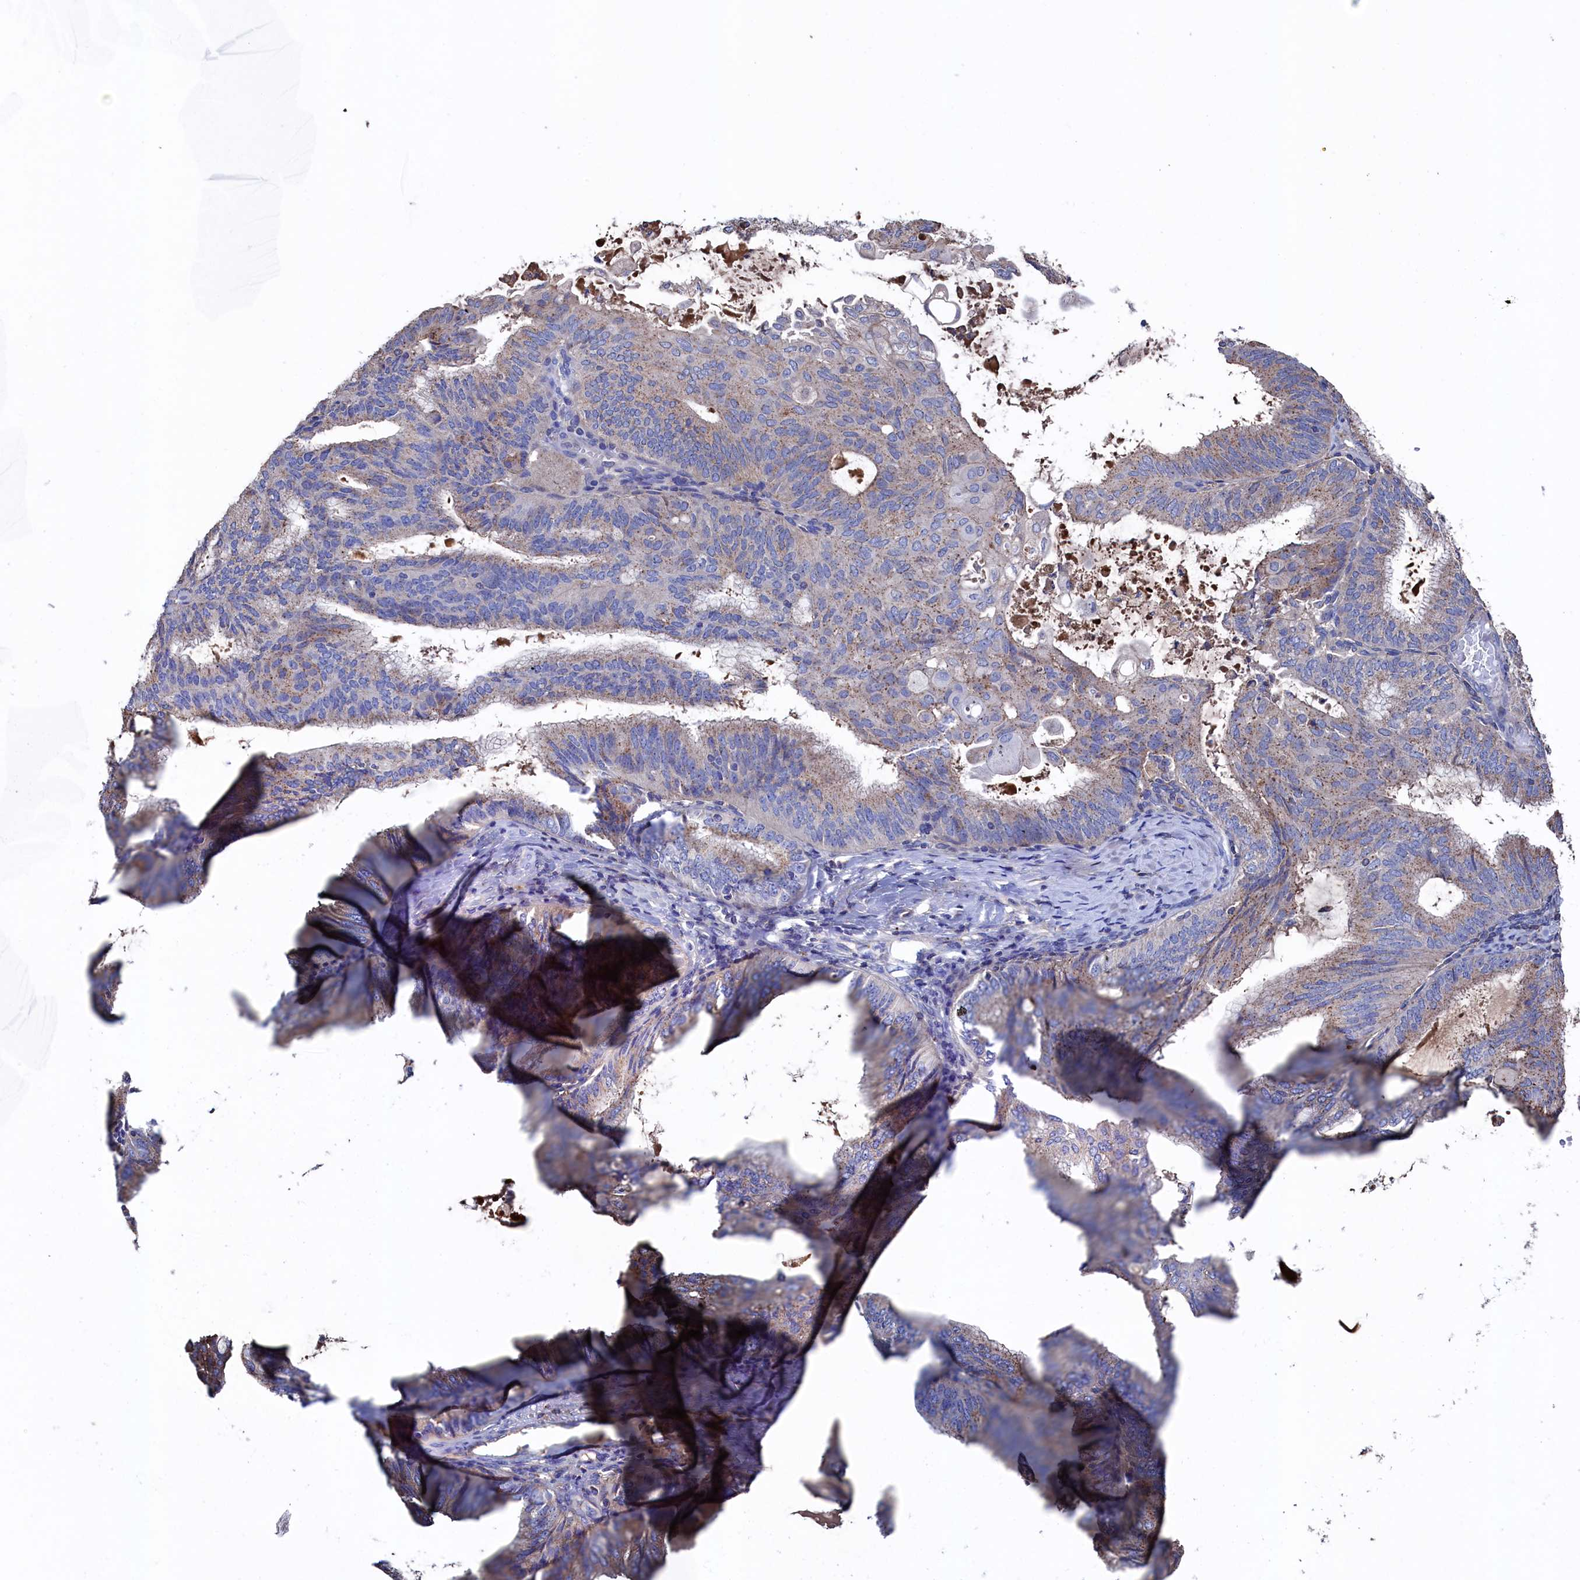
{"staining": {"intensity": "weak", "quantity": "25%-75%", "location": "cytoplasmic/membranous"}, "tissue": "endometrial cancer", "cell_type": "Tumor cells", "image_type": "cancer", "snomed": [{"axis": "morphology", "description": "Adenocarcinoma, NOS"}, {"axis": "topography", "description": "Endometrium"}], "caption": "Human endometrial cancer (adenocarcinoma) stained with a brown dye displays weak cytoplasmic/membranous positive staining in approximately 25%-75% of tumor cells.", "gene": "TK2", "patient": {"sex": "female", "age": 49}}